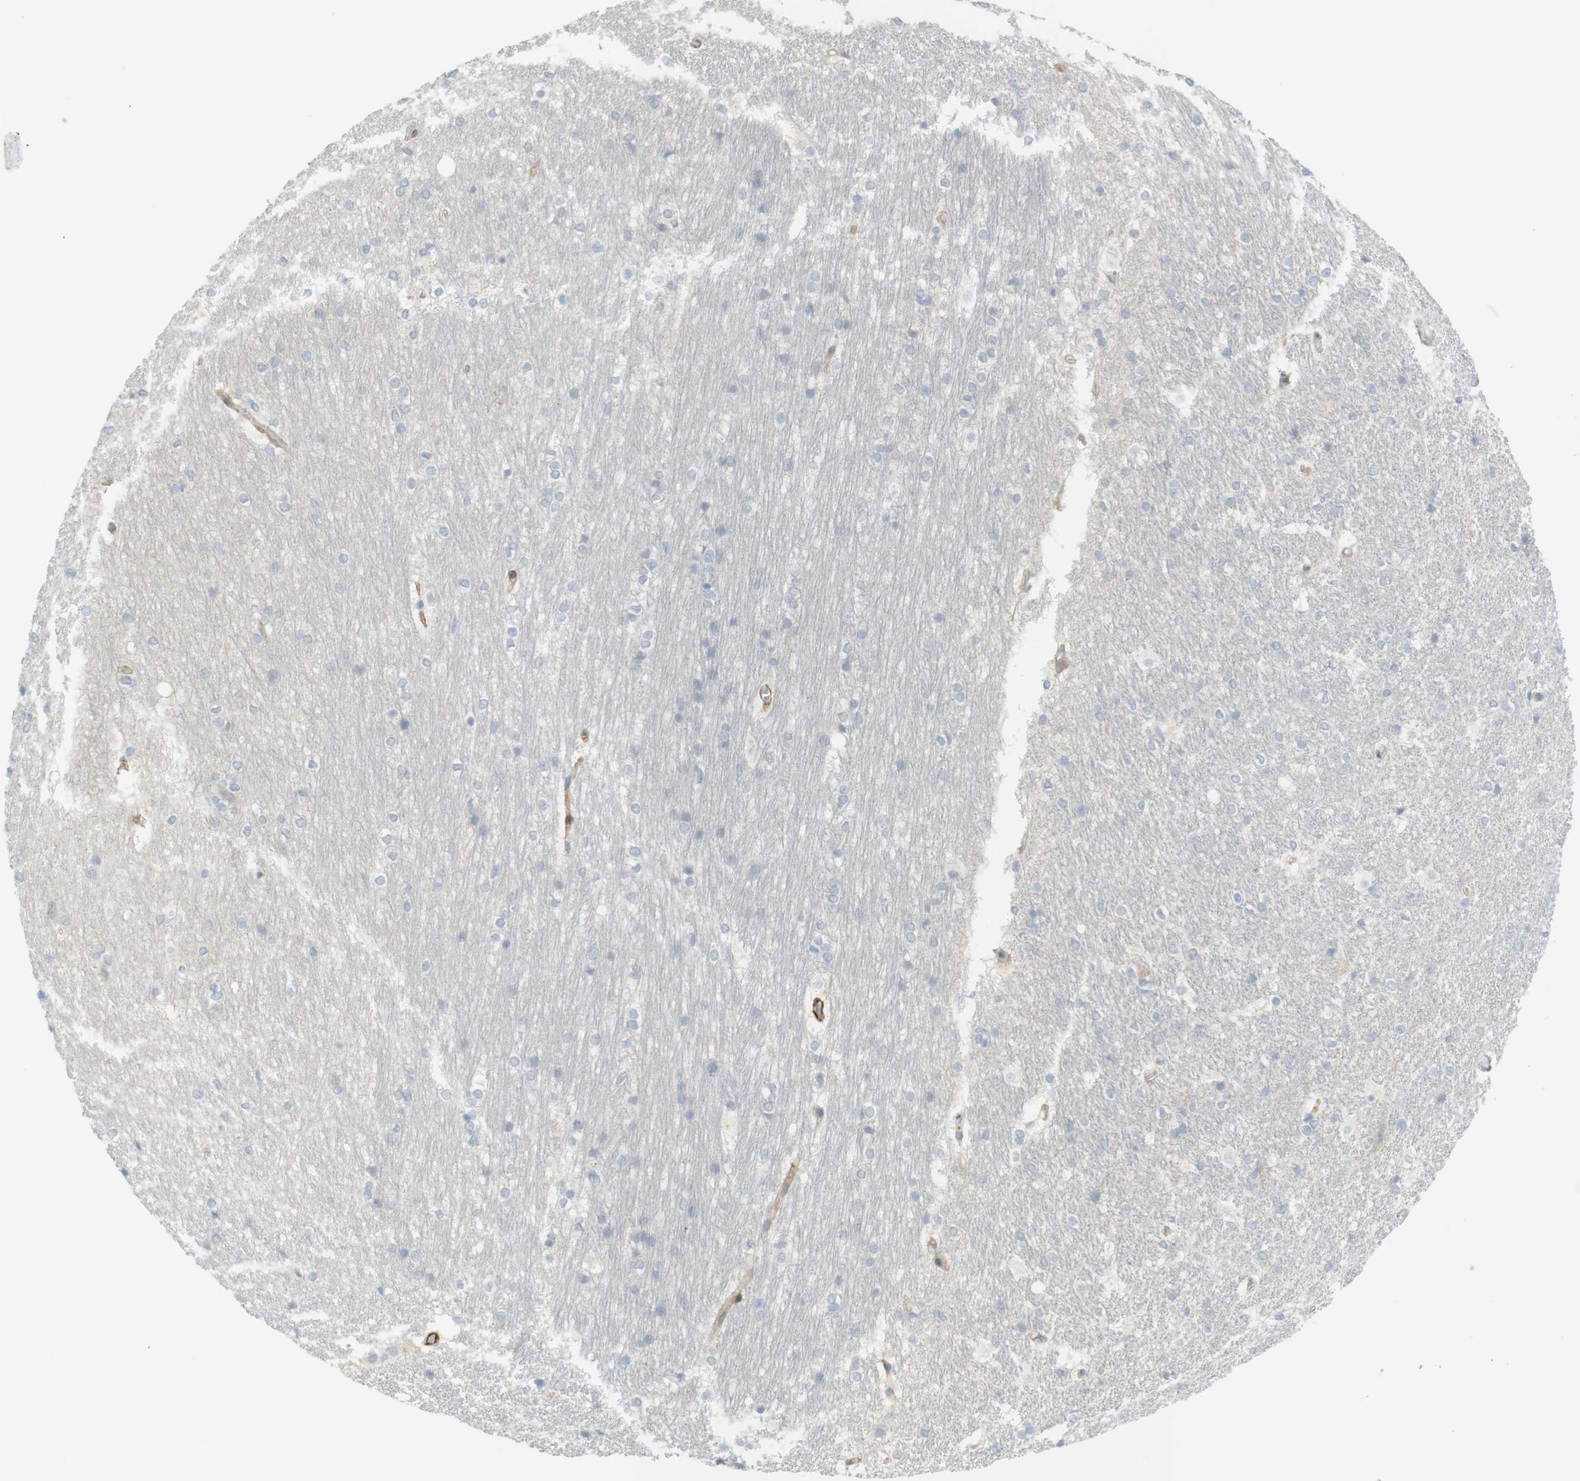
{"staining": {"intensity": "negative", "quantity": "none", "location": "none"}, "tissue": "hippocampus", "cell_type": "Glial cells", "image_type": "normal", "snomed": [{"axis": "morphology", "description": "Normal tissue, NOS"}, {"axis": "topography", "description": "Hippocampus"}], "caption": "High magnification brightfield microscopy of normal hippocampus stained with DAB (brown) and counterstained with hematoxylin (blue): glial cells show no significant staining. (Brightfield microscopy of DAB (3,3'-diaminobenzidine) immunohistochemistry at high magnification).", "gene": "PDE3A", "patient": {"sex": "female", "age": 19}}